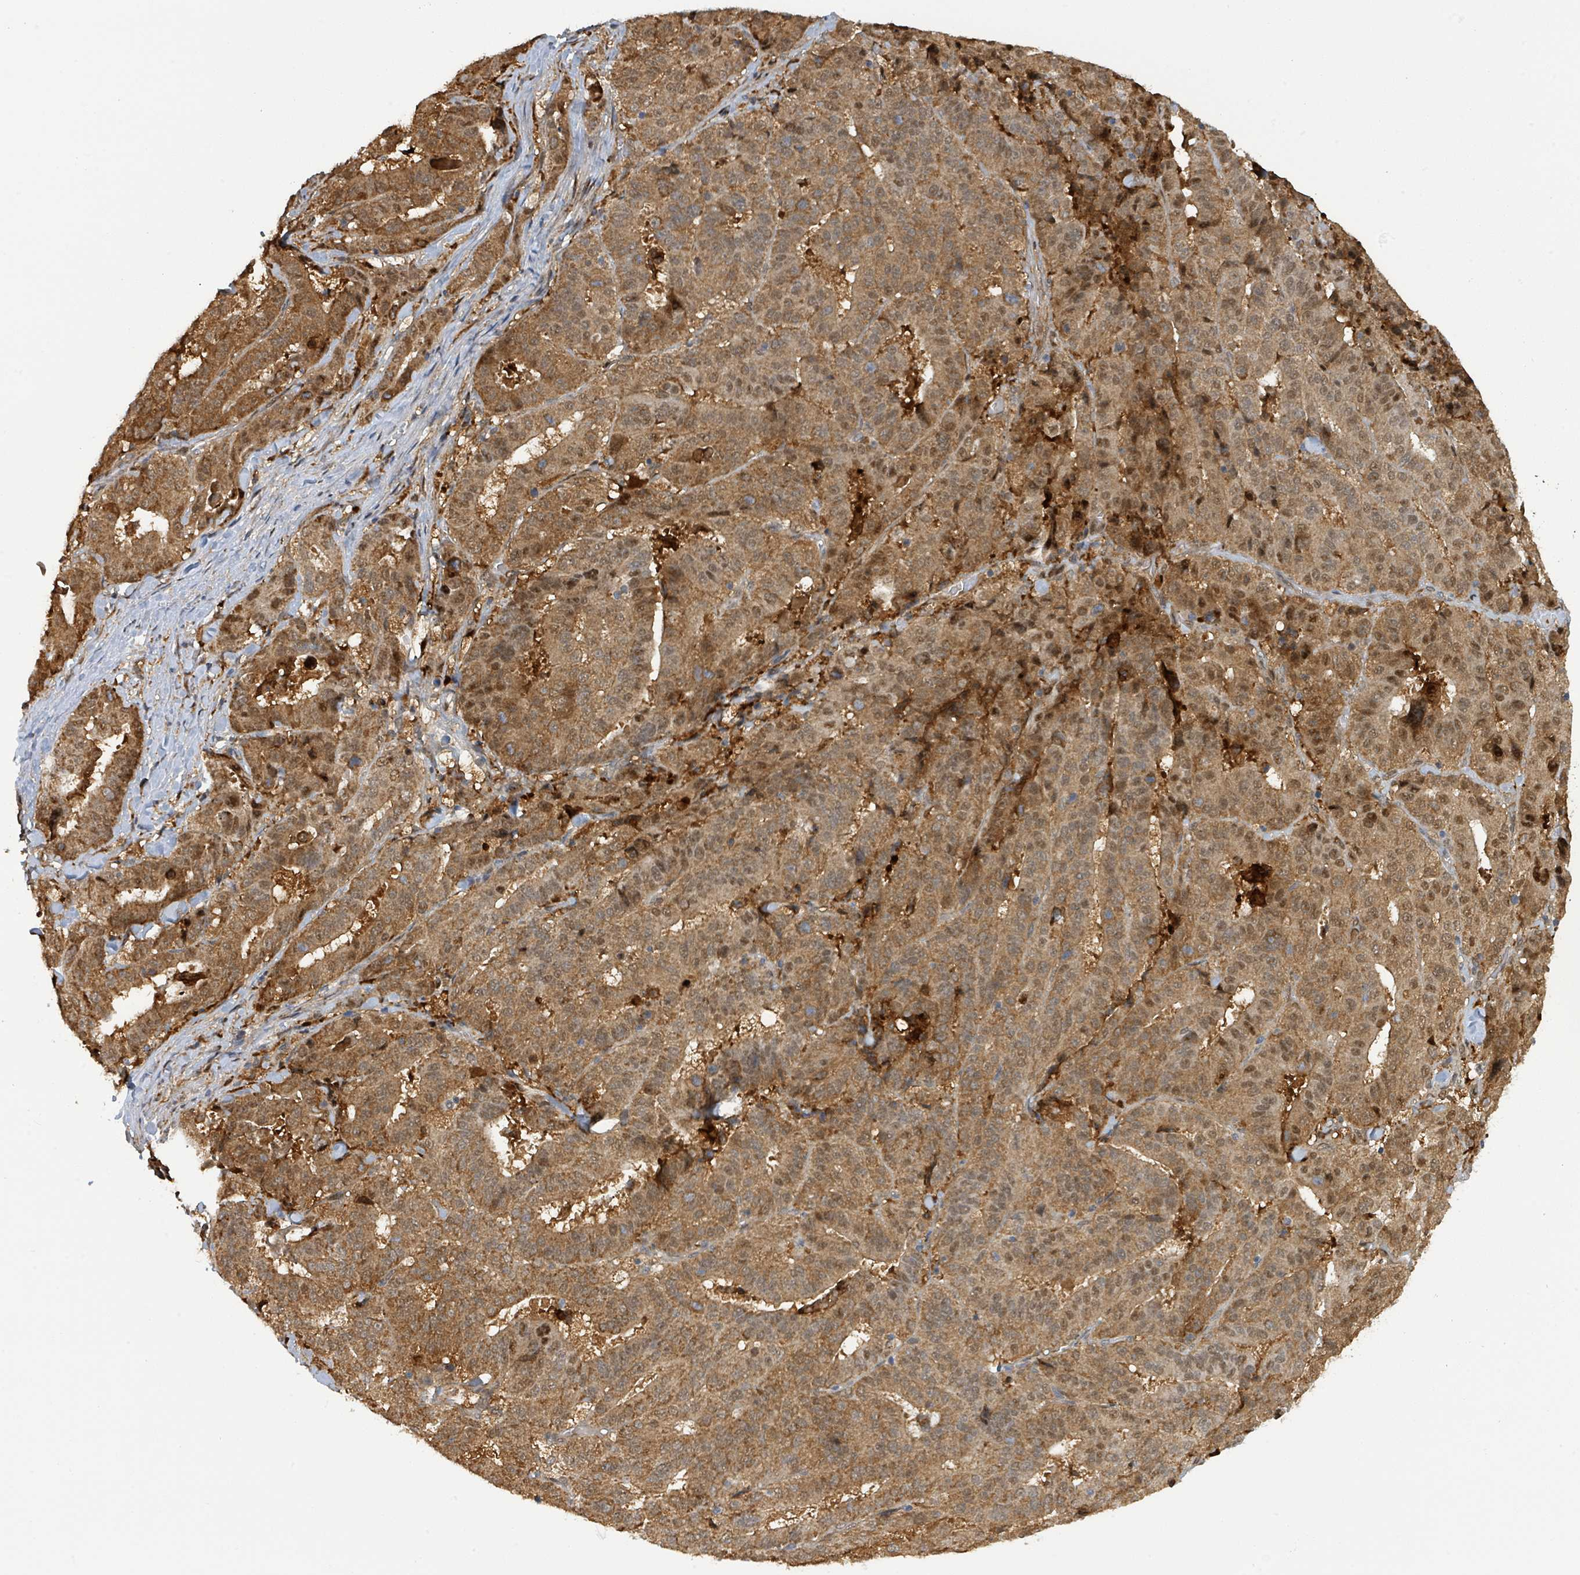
{"staining": {"intensity": "moderate", "quantity": ">75%", "location": "cytoplasmic/membranous,nuclear"}, "tissue": "stomach cancer", "cell_type": "Tumor cells", "image_type": "cancer", "snomed": [{"axis": "morphology", "description": "Adenocarcinoma, NOS"}, {"axis": "topography", "description": "Stomach"}], "caption": "IHC of stomach cancer displays medium levels of moderate cytoplasmic/membranous and nuclear expression in approximately >75% of tumor cells.", "gene": "PSMB7", "patient": {"sex": "male", "age": 48}}